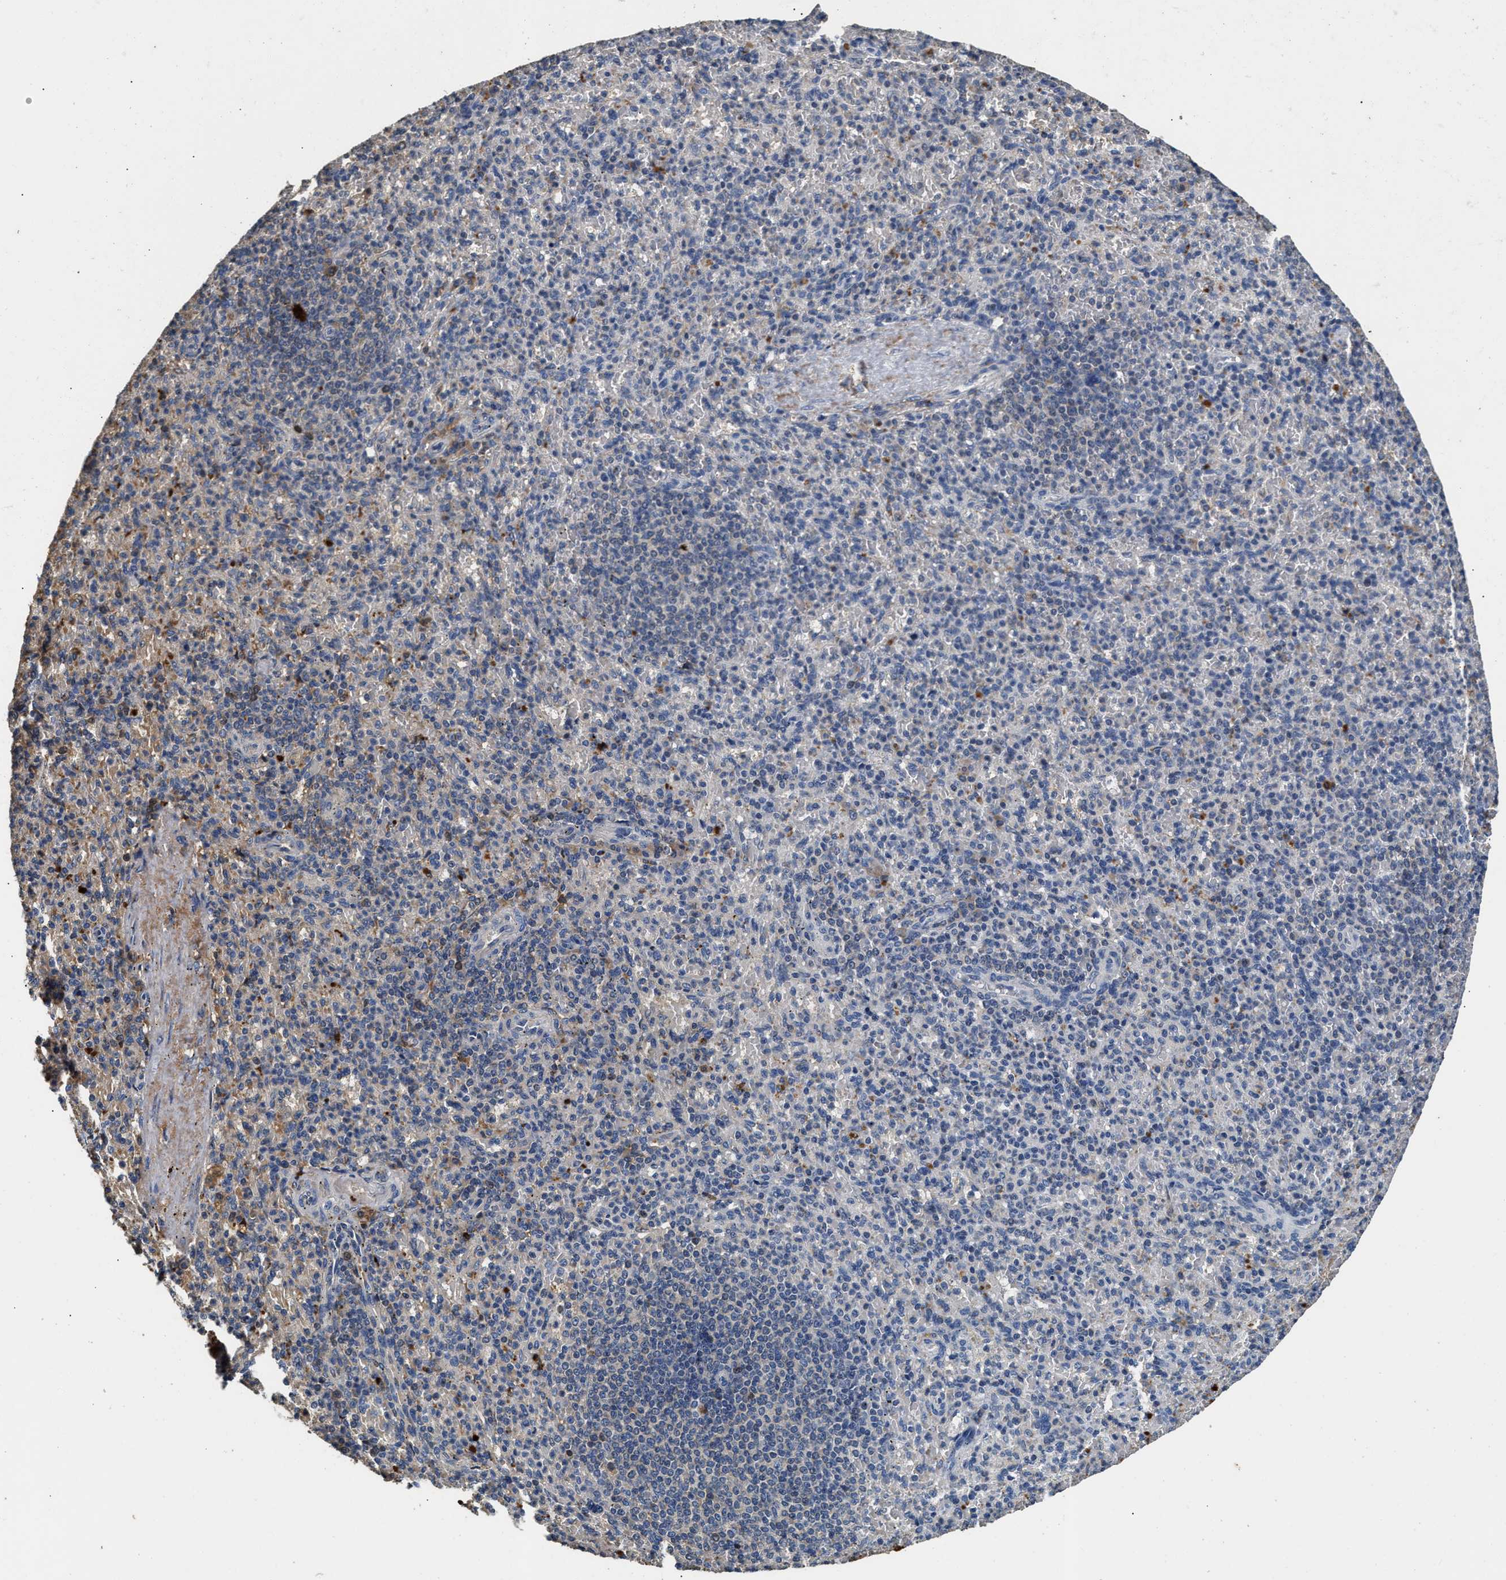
{"staining": {"intensity": "weak", "quantity": "<25%", "location": "cytoplasmic/membranous"}, "tissue": "spleen", "cell_type": "Cells in red pulp", "image_type": "normal", "snomed": [{"axis": "morphology", "description": "Normal tissue, NOS"}, {"axis": "topography", "description": "Spleen"}], "caption": "Human spleen stained for a protein using immunohistochemistry displays no staining in cells in red pulp.", "gene": "C3", "patient": {"sex": "female", "age": 74}}